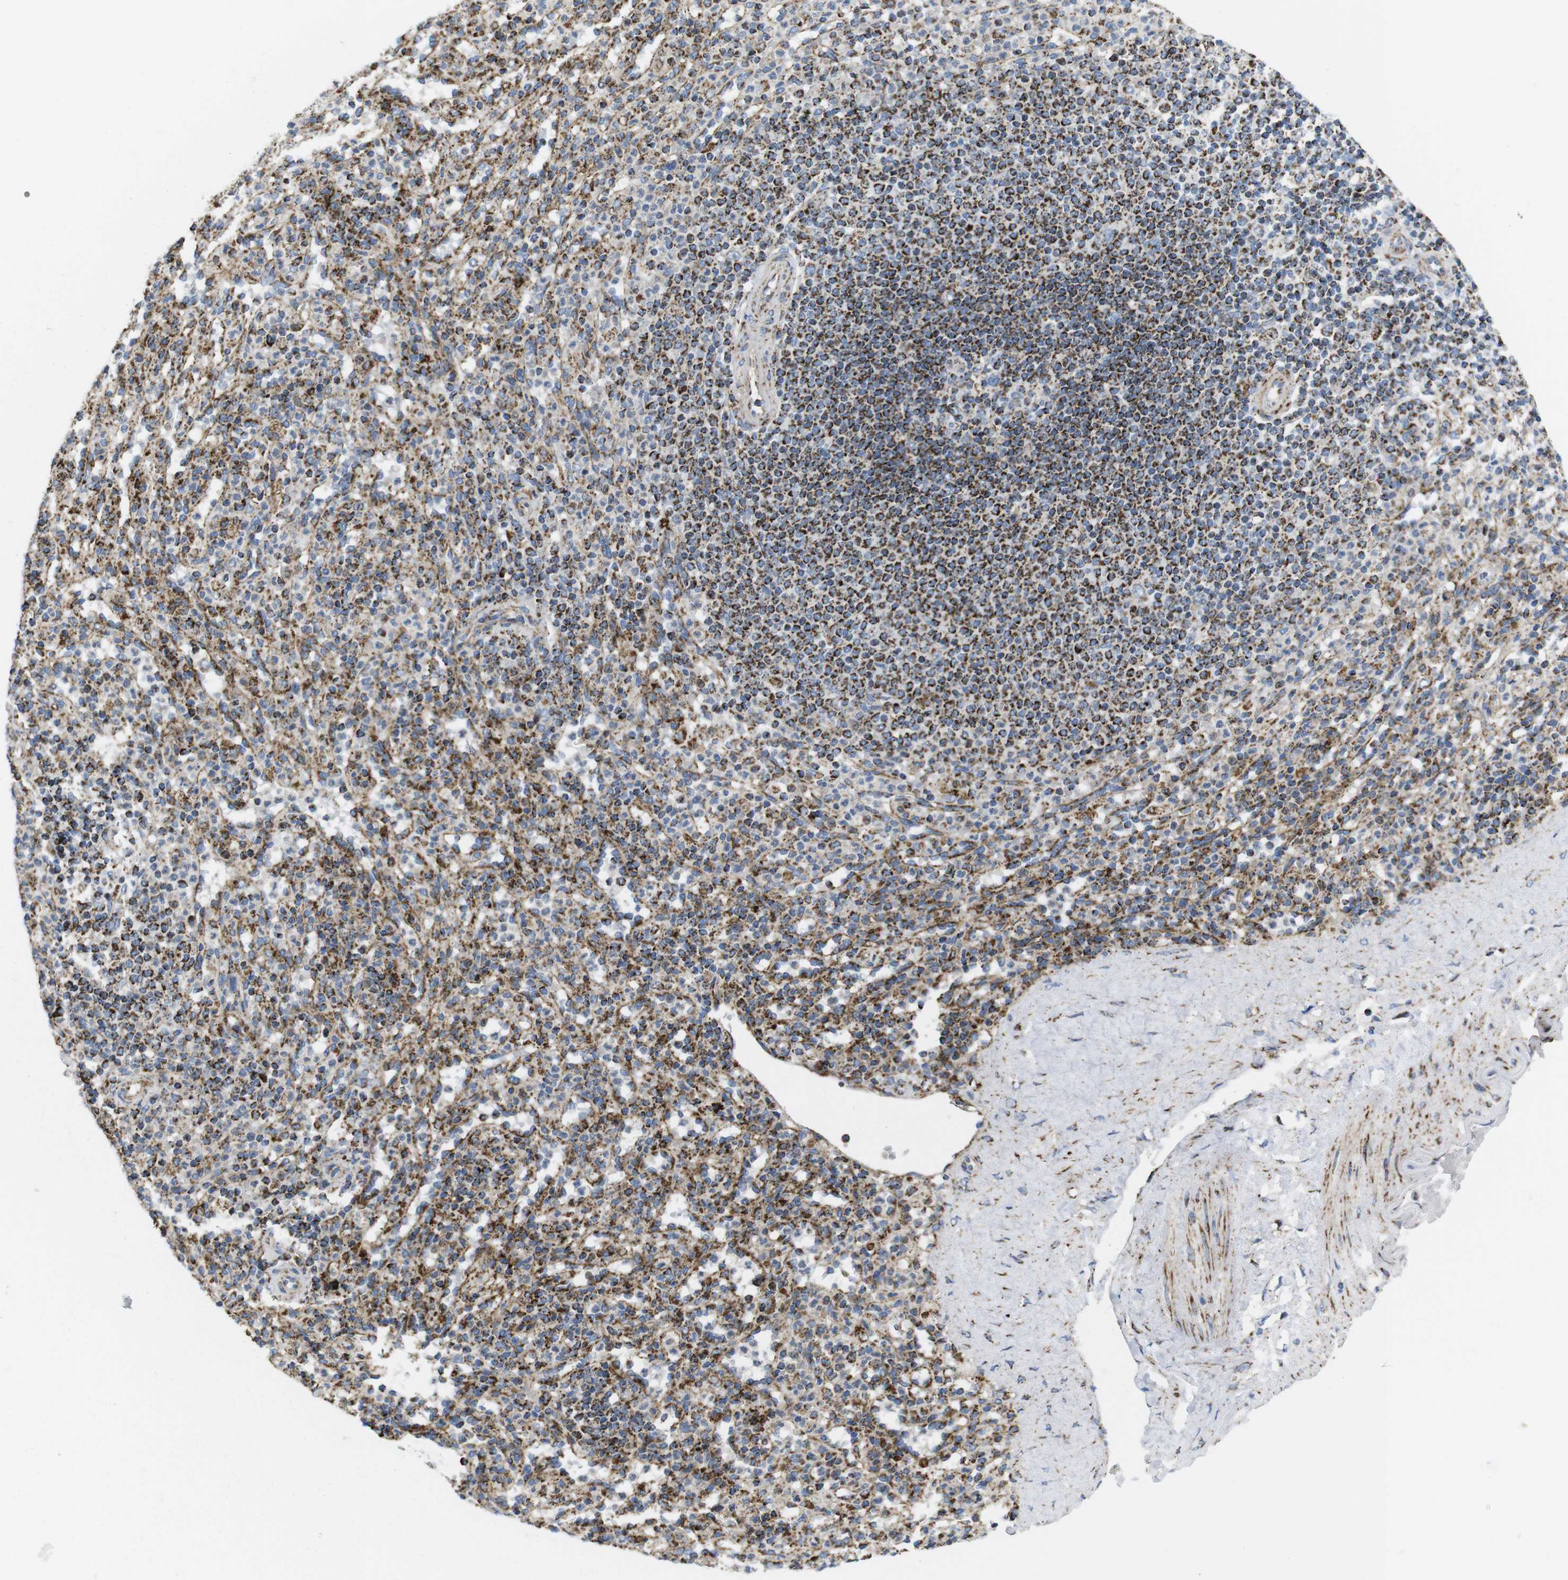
{"staining": {"intensity": "moderate", "quantity": ">75%", "location": "cytoplasmic/membranous"}, "tissue": "spleen", "cell_type": "Cells in red pulp", "image_type": "normal", "snomed": [{"axis": "morphology", "description": "Normal tissue, NOS"}, {"axis": "topography", "description": "Spleen"}], "caption": "High-magnification brightfield microscopy of benign spleen stained with DAB (brown) and counterstained with hematoxylin (blue). cells in red pulp exhibit moderate cytoplasmic/membranous staining is seen in about>75% of cells. (IHC, brightfield microscopy, high magnification).", "gene": "TMEM192", "patient": {"sex": "male", "age": 36}}